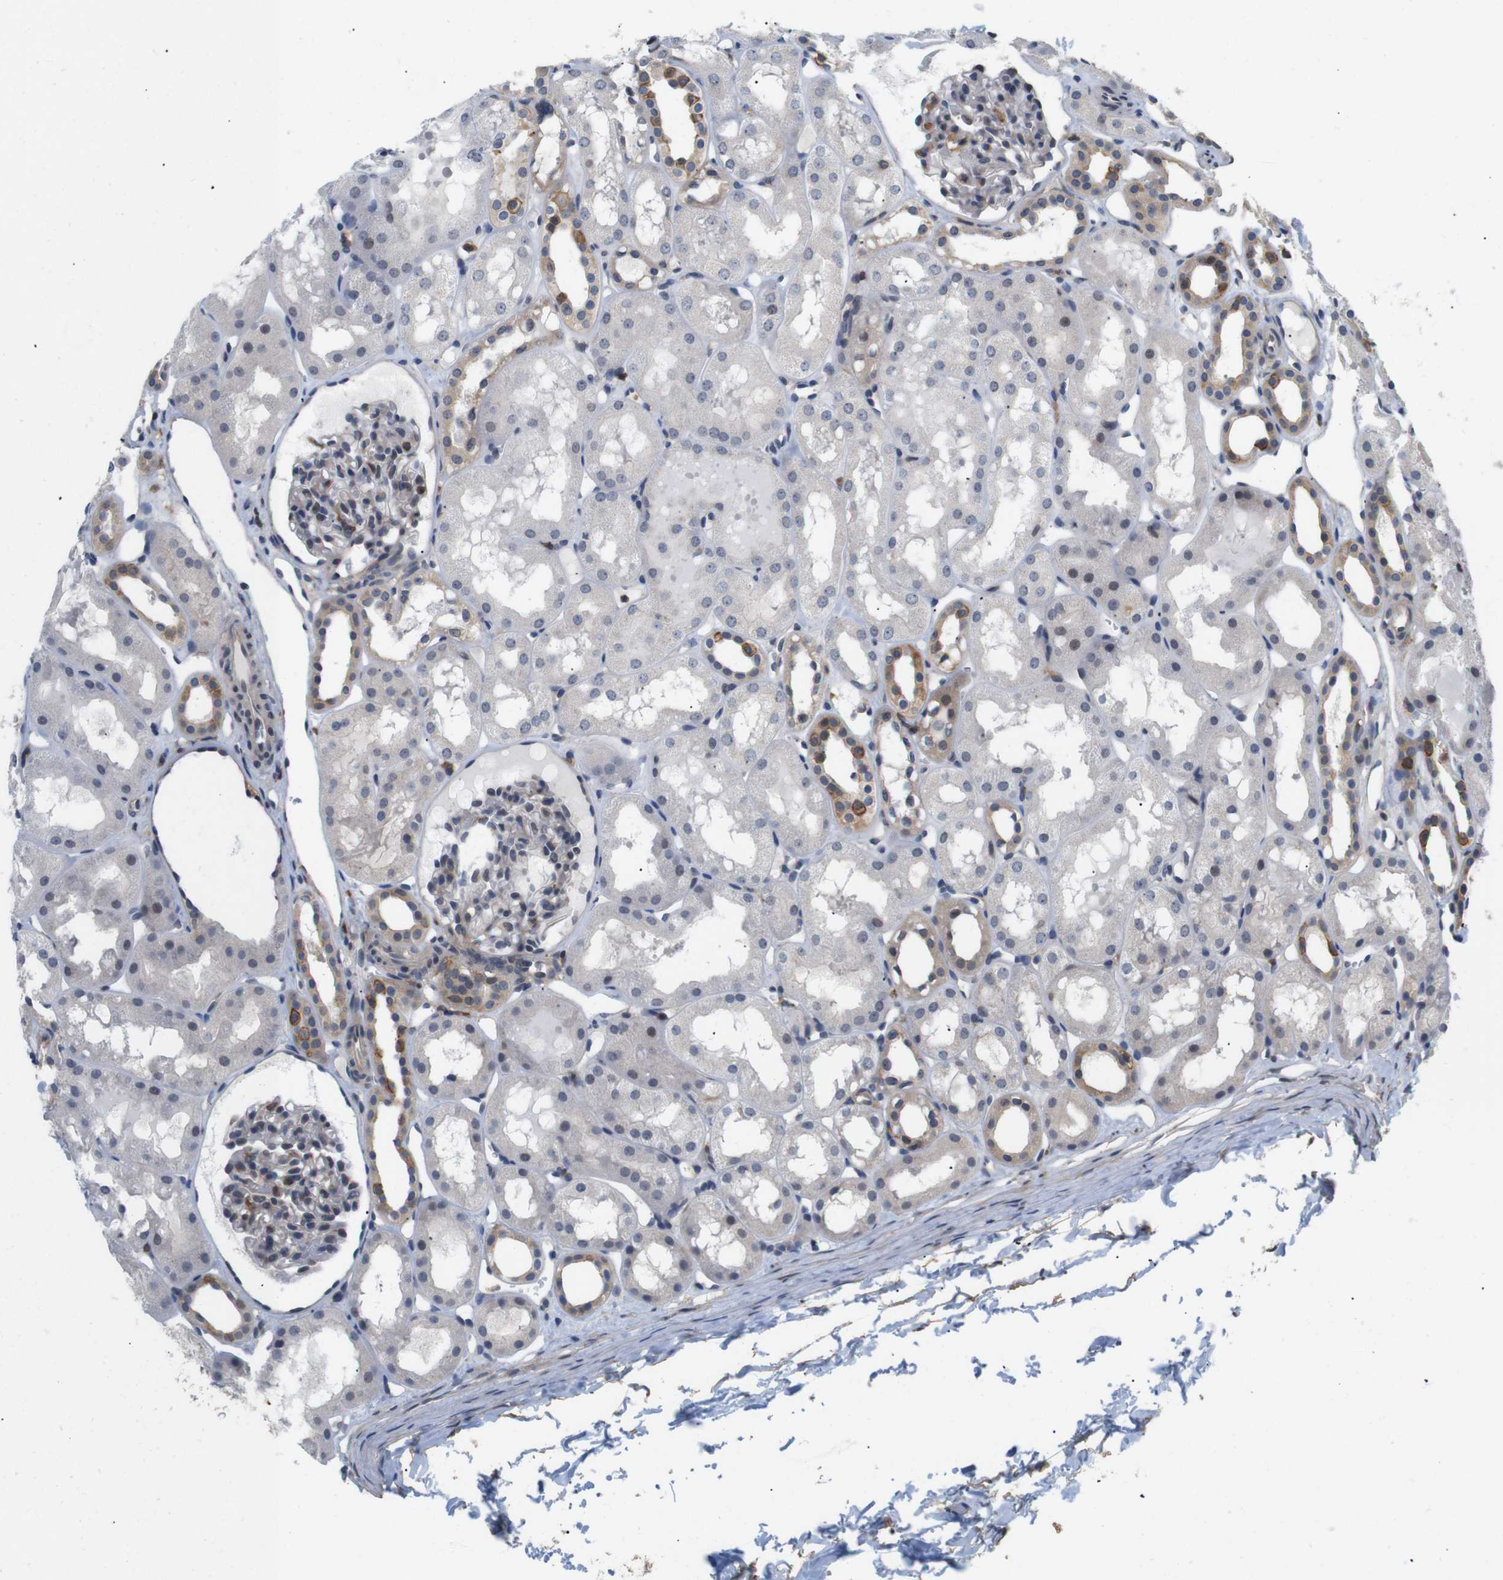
{"staining": {"intensity": "moderate", "quantity": "<25%", "location": "cytoplasmic/membranous"}, "tissue": "kidney", "cell_type": "Cells in glomeruli", "image_type": "normal", "snomed": [{"axis": "morphology", "description": "Normal tissue, NOS"}, {"axis": "topography", "description": "Kidney"}, {"axis": "topography", "description": "Urinary bladder"}], "caption": "IHC (DAB (3,3'-diaminobenzidine)) staining of normal kidney exhibits moderate cytoplasmic/membranous protein expression in about <25% of cells in glomeruli. The staining was performed using DAB (3,3'-diaminobenzidine) to visualize the protein expression in brown, while the nuclei were stained in blue with hematoxylin (Magnification: 20x).", "gene": "BRWD3", "patient": {"sex": "male", "age": 16}}